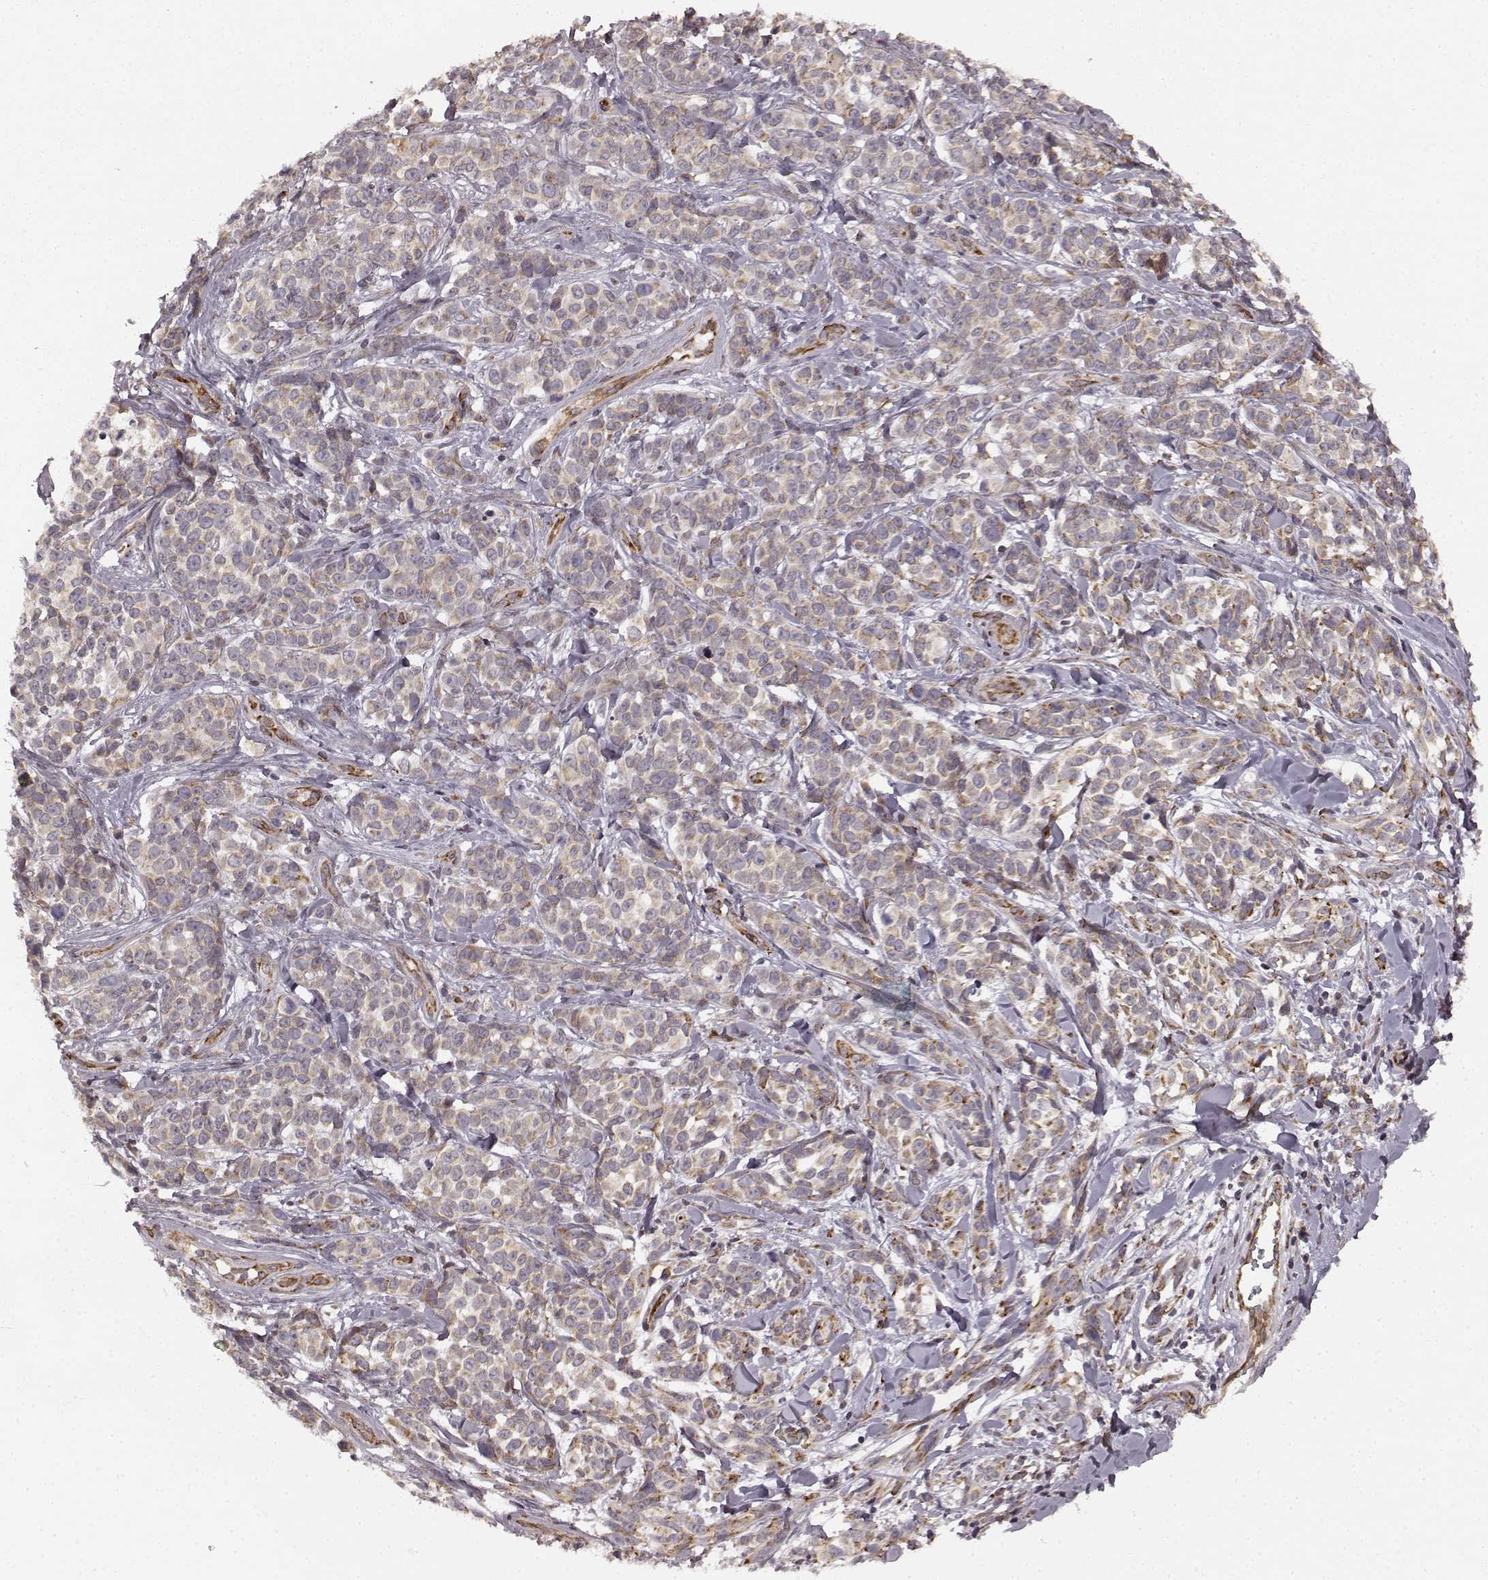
{"staining": {"intensity": "weak", "quantity": ">75%", "location": "cytoplasmic/membranous"}, "tissue": "melanoma", "cell_type": "Tumor cells", "image_type": "cancer", "snomed": [{"axis": "morphology", "description": "Malignant melanoma, NOS"}, {"axis": "topography", "description": "Skin"}], "caption": "A low amount of weak cytoplasmic/membranous staining is seen in about >75% of tumor cells in melanoma tissue.", "gene": "TMEM14A", "patient": {"sex": "female", "age": 88}}